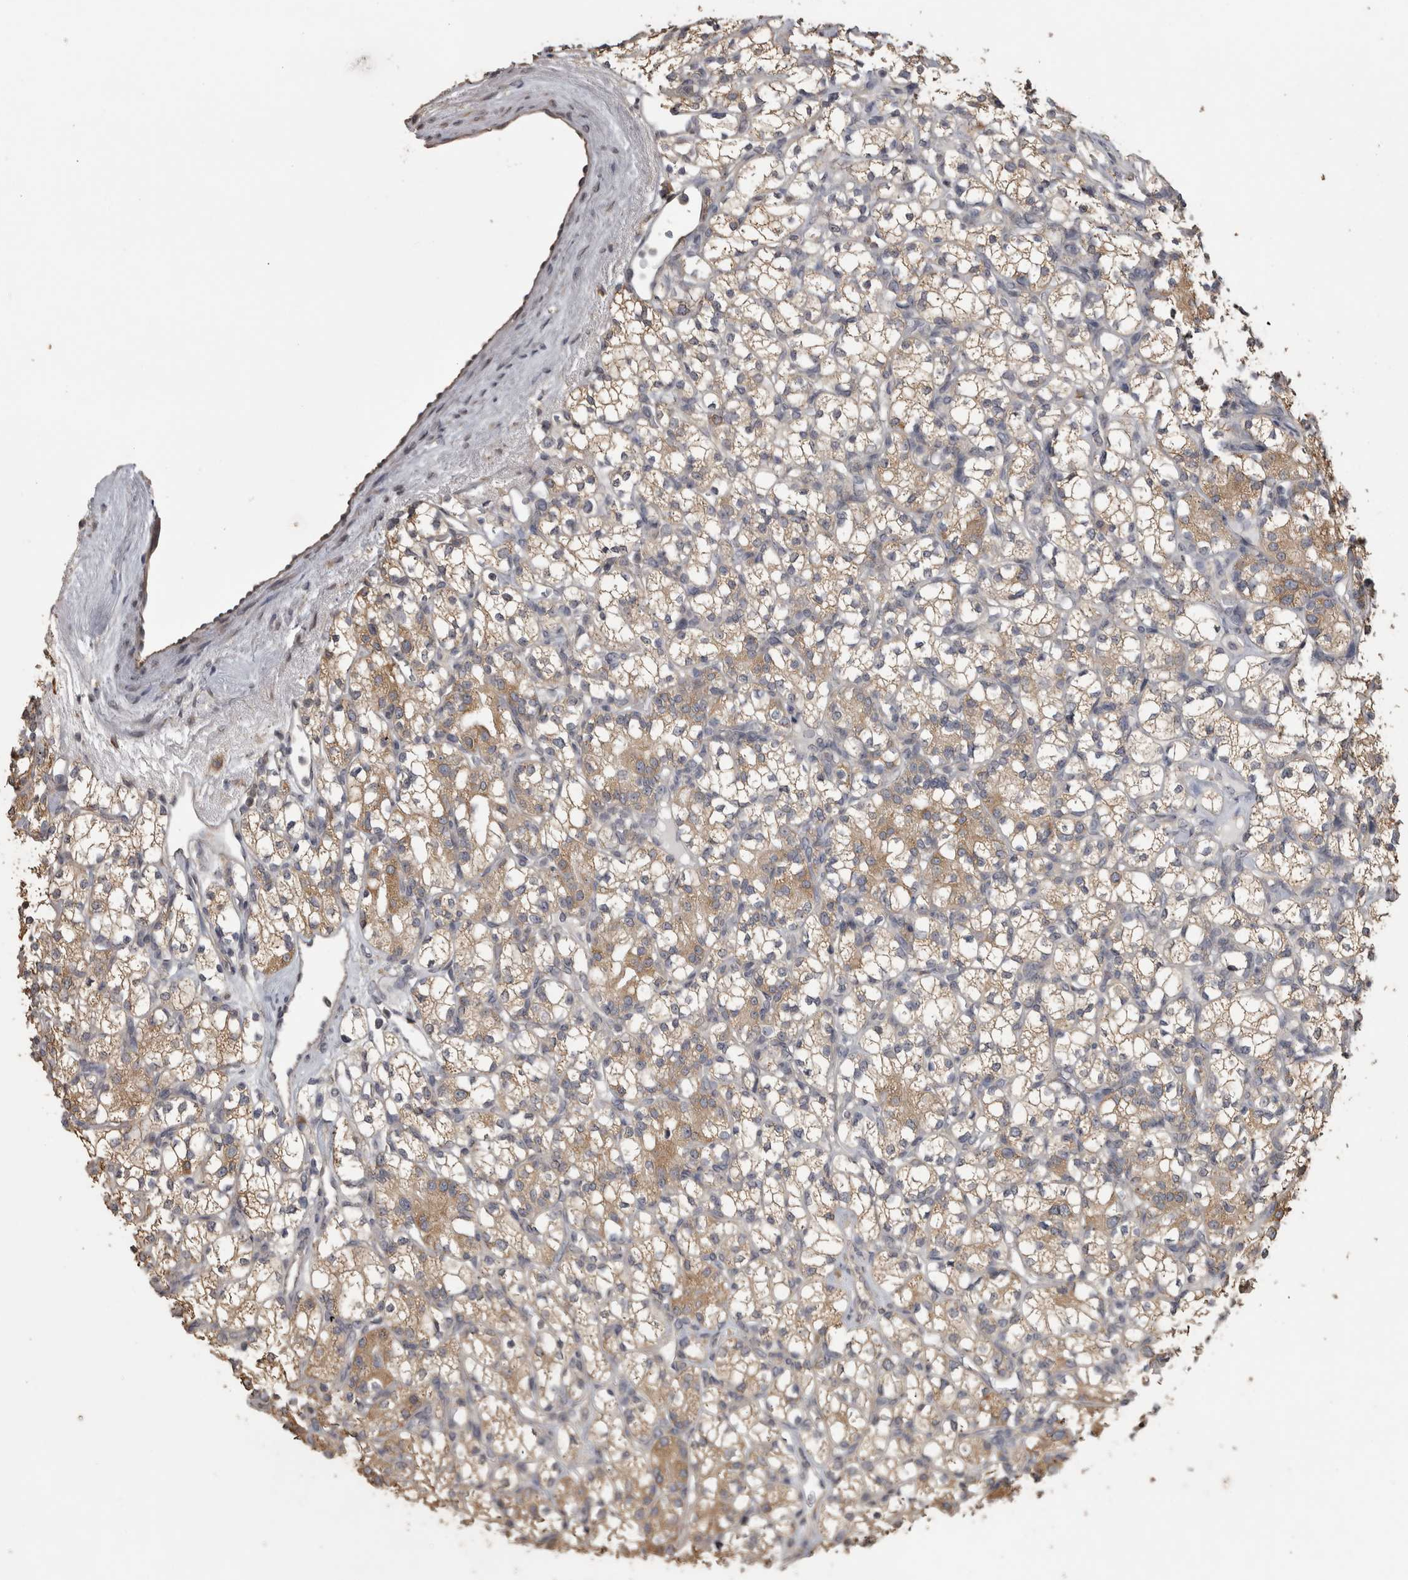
{"staining": {"intensity": "weak", "quantity": ">75%", "location": "cytoplasmic/membranous"}, "tissue": "renal cancer", "cell_type": "Tumor cells", "image_type": "cancer", "snomed": [{"axis": "morphology", "description": "Adenocarcinoma, NOS"}, {"axis": "topography", "description": "Kidney"}], "caption": "Immunohistochemistry (IHC) photomicrograph of human renal cancer (adenocarcinoma) stained for a protein (brown), which exhibits low levels of weak cytoplasmic/membranous staining in about >75% of tumor cells.", "gene": "RAB29", "patient": {"sex": "male", "age": 77}}